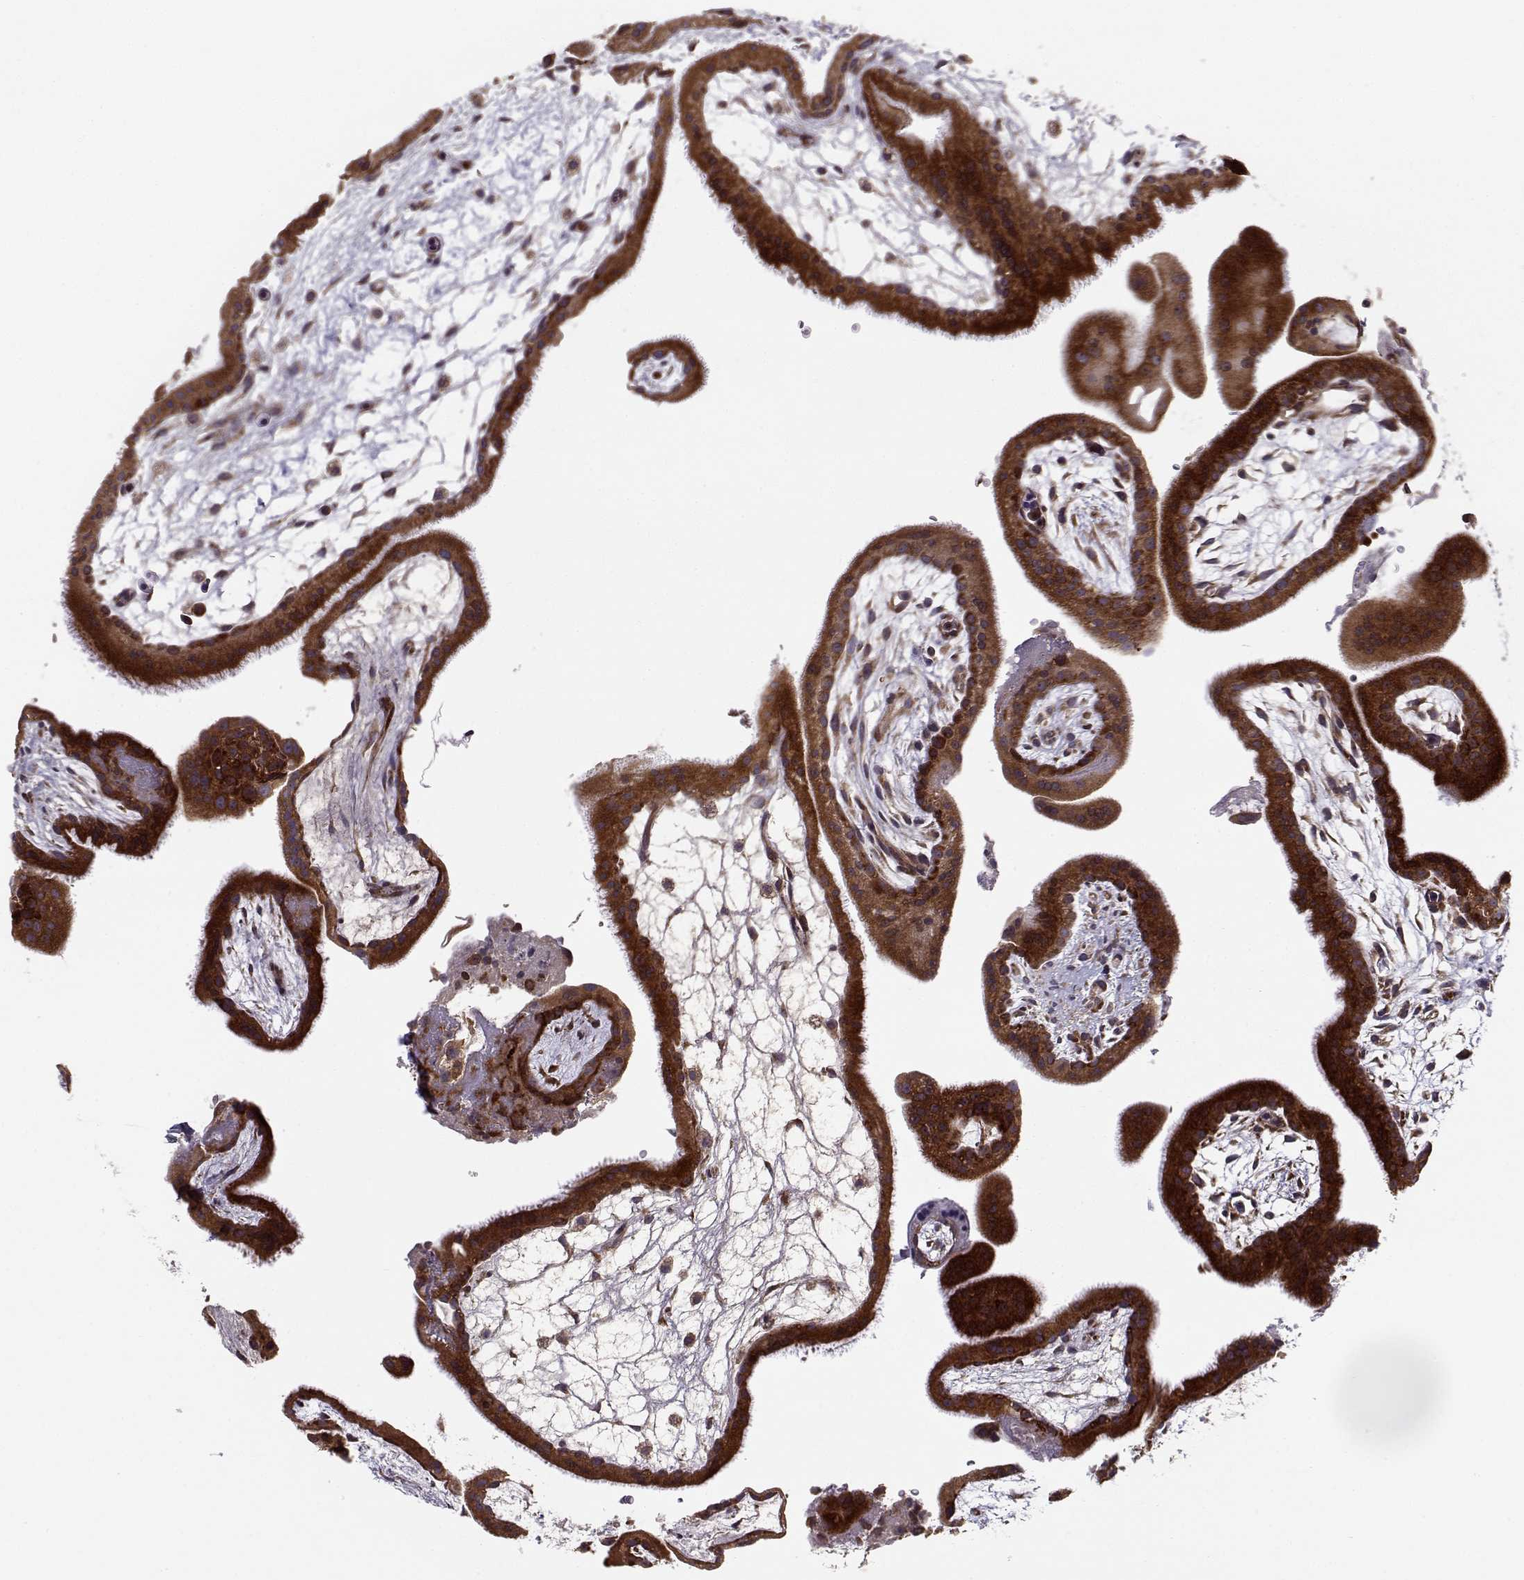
{"staining": {"intensity": "moderate", "quantity": ">75%", "location": "cytoplasmic/membranous"}, "tissue": "placenta", "cell_type": "Decidual cells", "image_type": "normal", "snomed": [{"axis": "morphology", "description": "Normal tissue, NOS"}, {"axis": "topography", "description": "Placenta"}], "caption": "Moderate cytoplasmic/membranous expression is seen in about >75% of decidual cells in normal placenta.", "gene": "RPL31", "patient": {"sex": "female", "age": 19}}